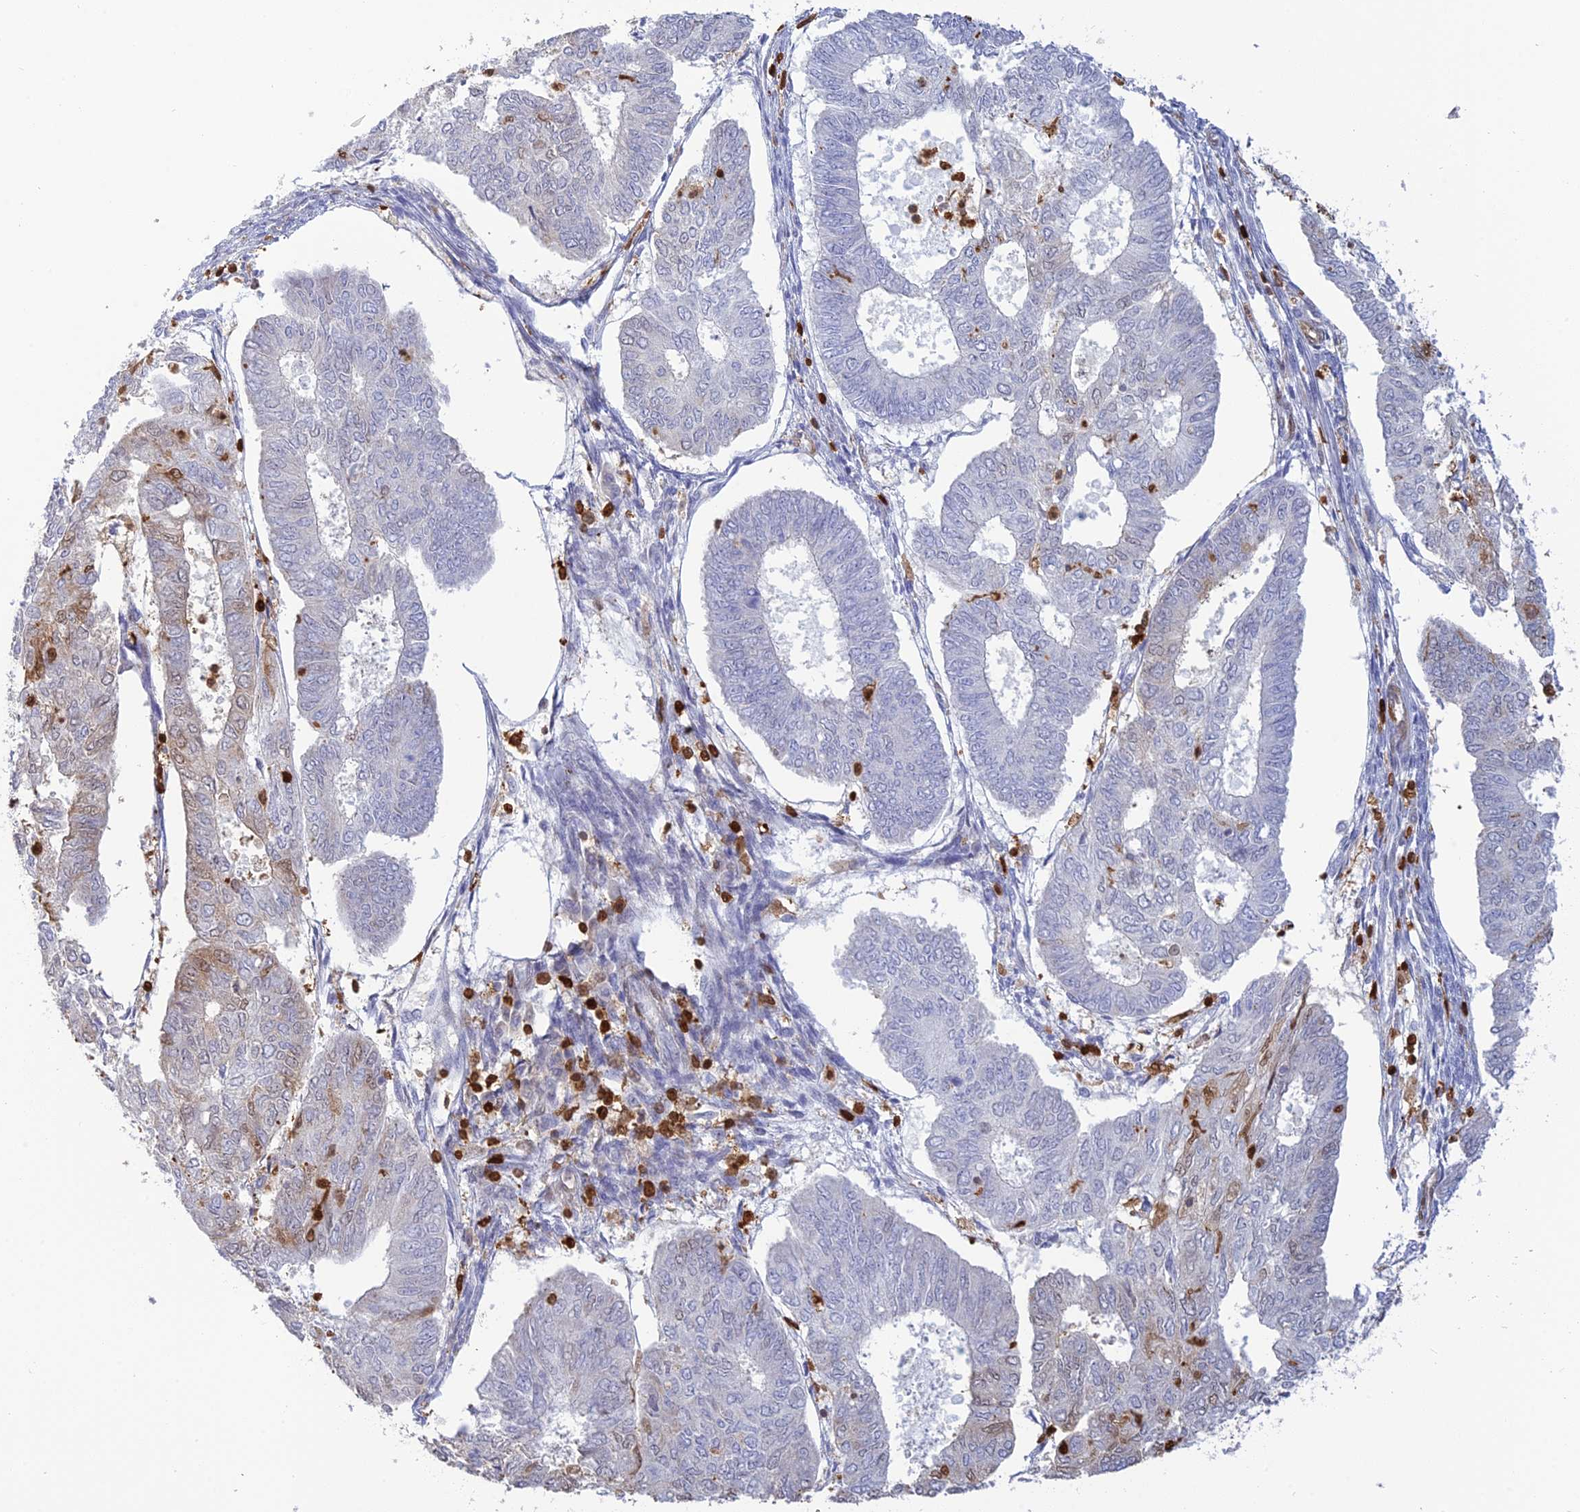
{"staining": {"intensity": "weak", "quantity": "<25%", "location": "cytoplasmic/membranous,nuclear"}, "tissue": "endometrial cancer", "cell_type": "Tumor cells", "image_type": "cancer", "snomed": [{"axis": "morphology", "description": "Adenocarcinoma, NOS"}, {"axis": "topography", "description": "Endometrium"}], "caption": "Endometrial cancer stained for a protein using immunohistochemistry displays no expression tumor cells.", "gene": "PGBD4", "patient": {"sex": "female", "age": 68}}